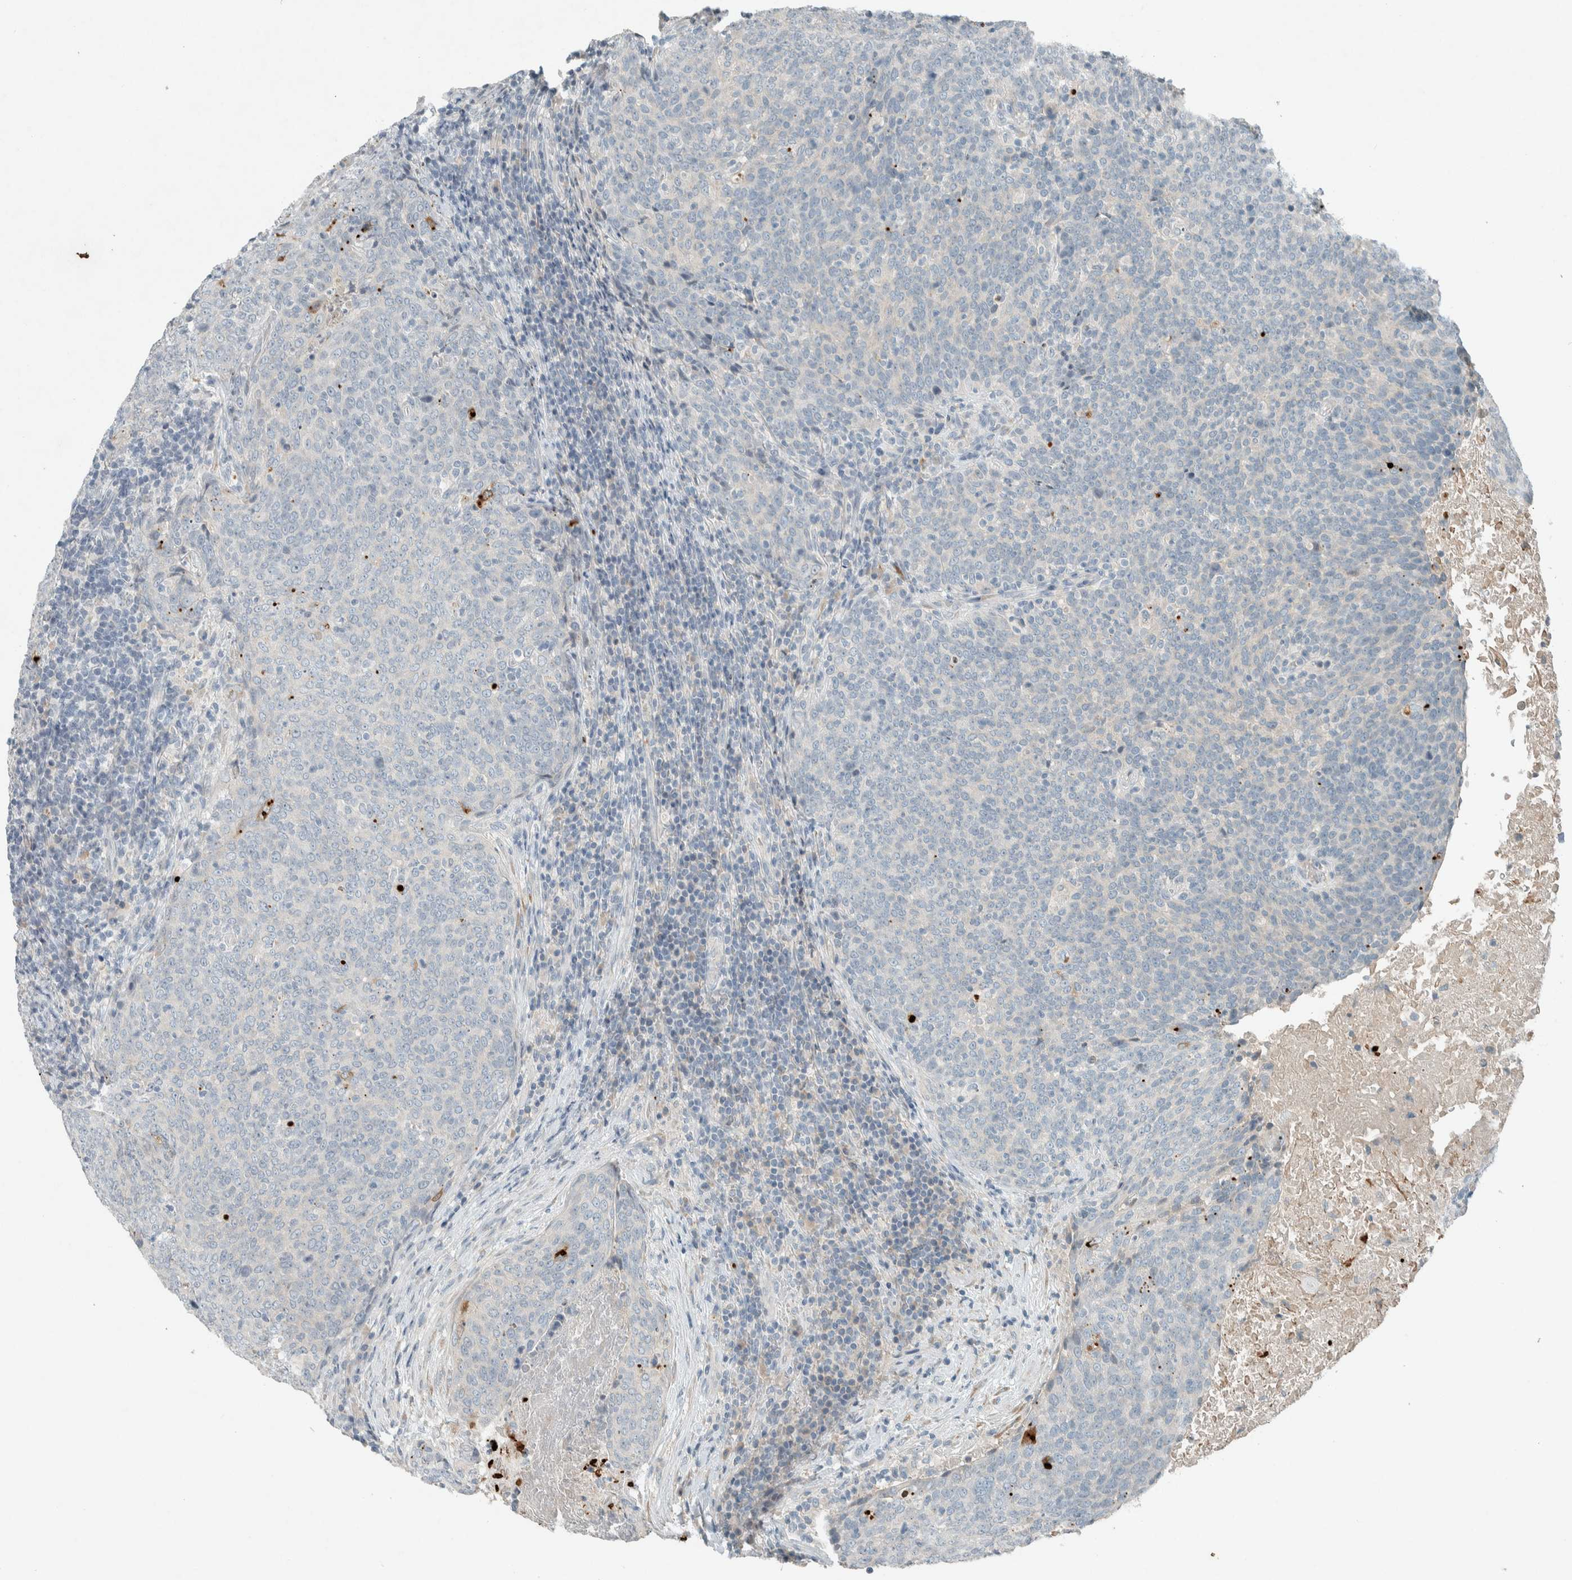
{"staining": {"intensity": "negative", "quantity": "none", "location": "none"}, "tissue": "head and neck cancer", "cell_type": "Tumor cells", "image_type": "cancer", "snomed": [{"axis": "morphology", "description": "Squamous cell carcinoma, NOS"}, {"axis": "morphology", "description": "Squamous cell carcinoma, metastatic, NOS"}, {"axis": "topography", "description": "Lymph node"}, {"axis": "topography", "description": "Head-Neck"}], "caption": "The image demonstrates no staining of tumor cells in head and neck metastatic squamous cell carcinoma. The staining was performed using DAB to visualize the protein expression in brown, while the nuclei were stained in blue with hematoxylin (Magnification: 20x).", "gene": "CERCAM", "patient": {"sex": "male", "age": 62}}